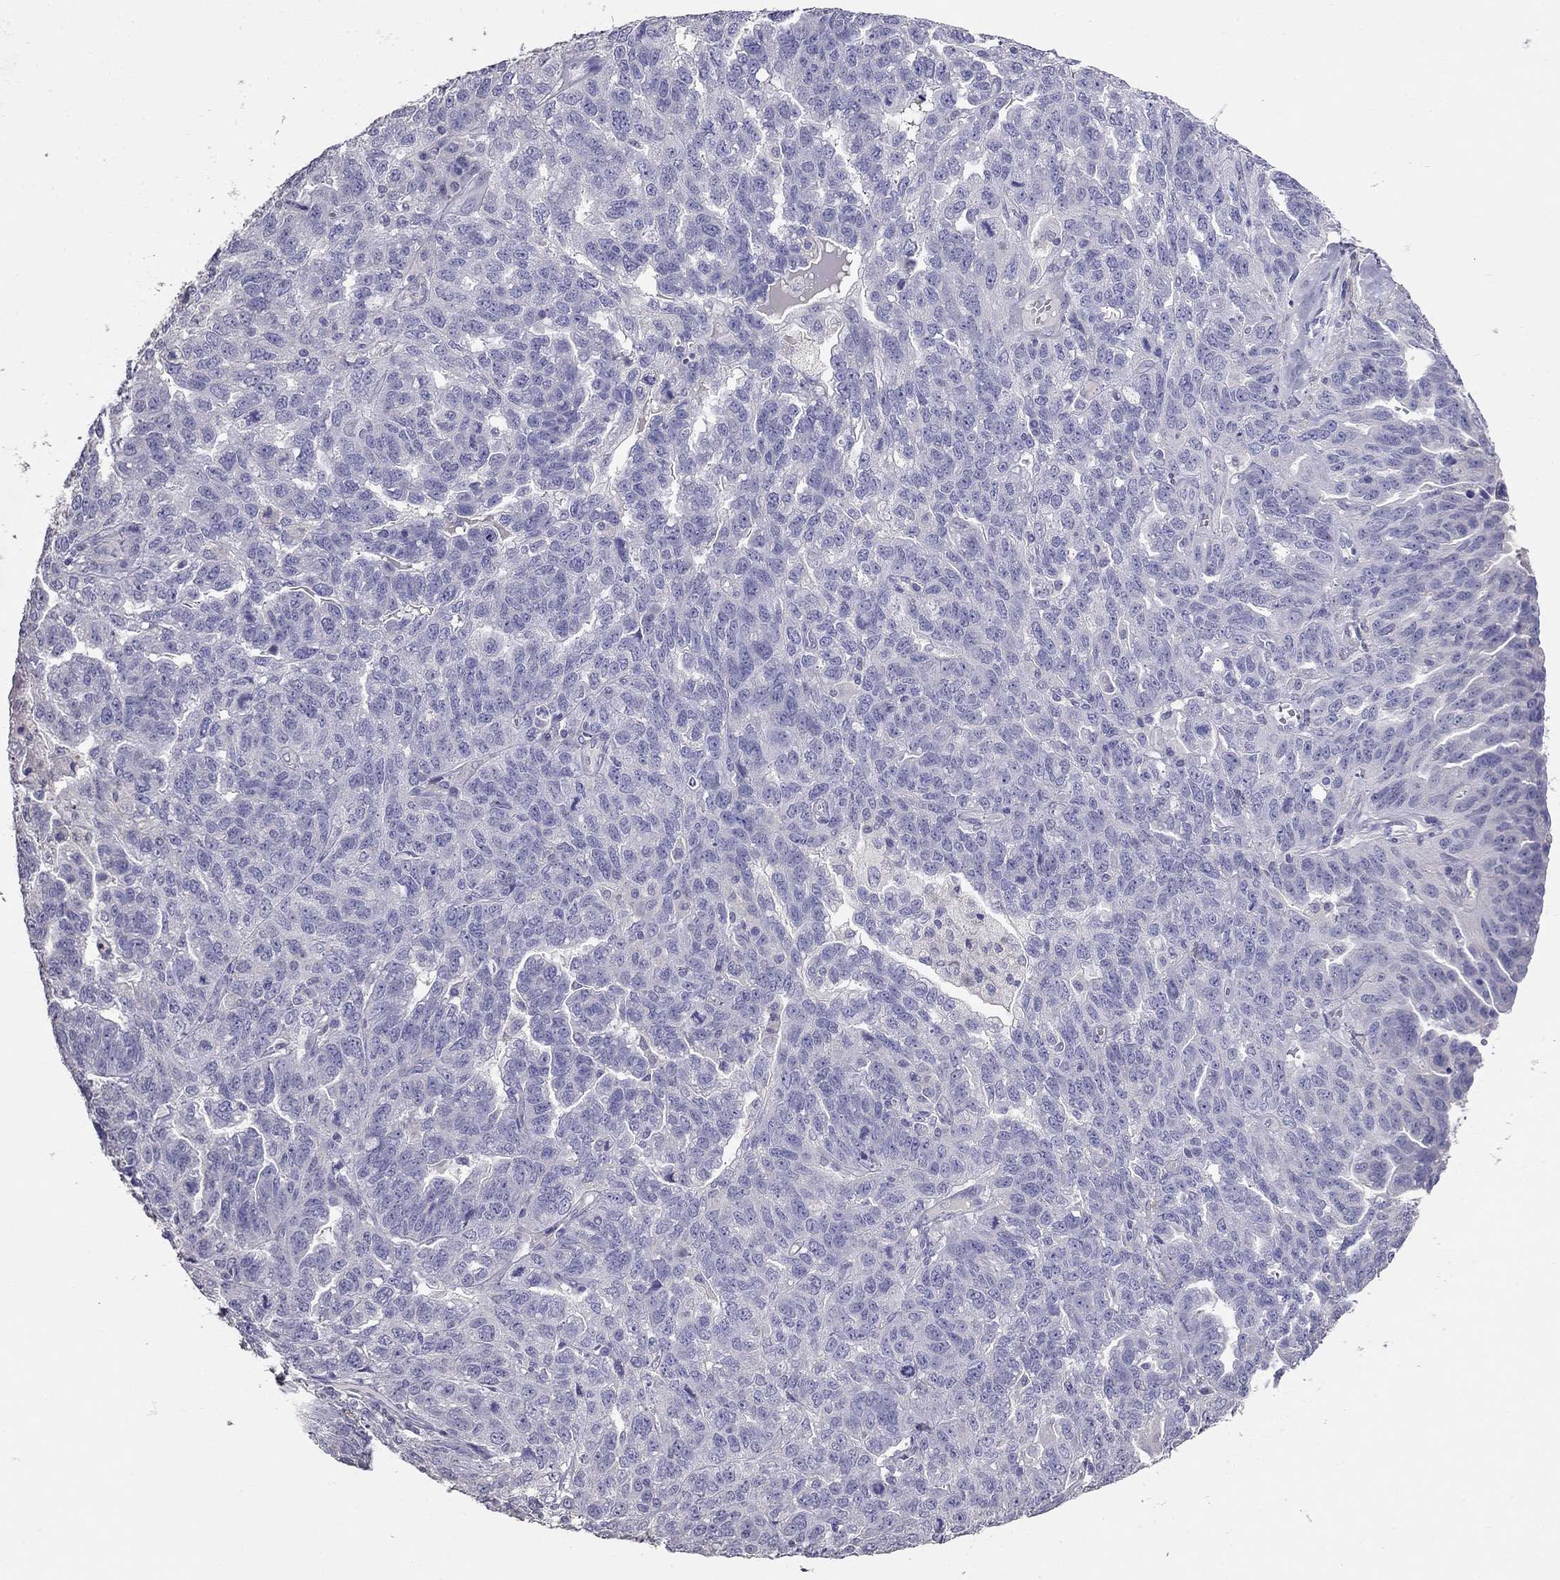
{"staining": {"intensity": "negative", "quantity": "none", "location": "none"}, "tissue": "ovarian cancer", "cell_type": "Tumor cells", "image_type": "cancer", "snomed": [{"axis": "morphology", "description": "Cystadenocarcinoma, serous, NOS"}, {"axis": "topography", "description": "Ovary"}], "caption": "Photomicrograph shows no protein positivity in tumor cells of ovarian cancer tissue.", "gene": "LY6H", "patient": {"sex": "female", "age": 71}}